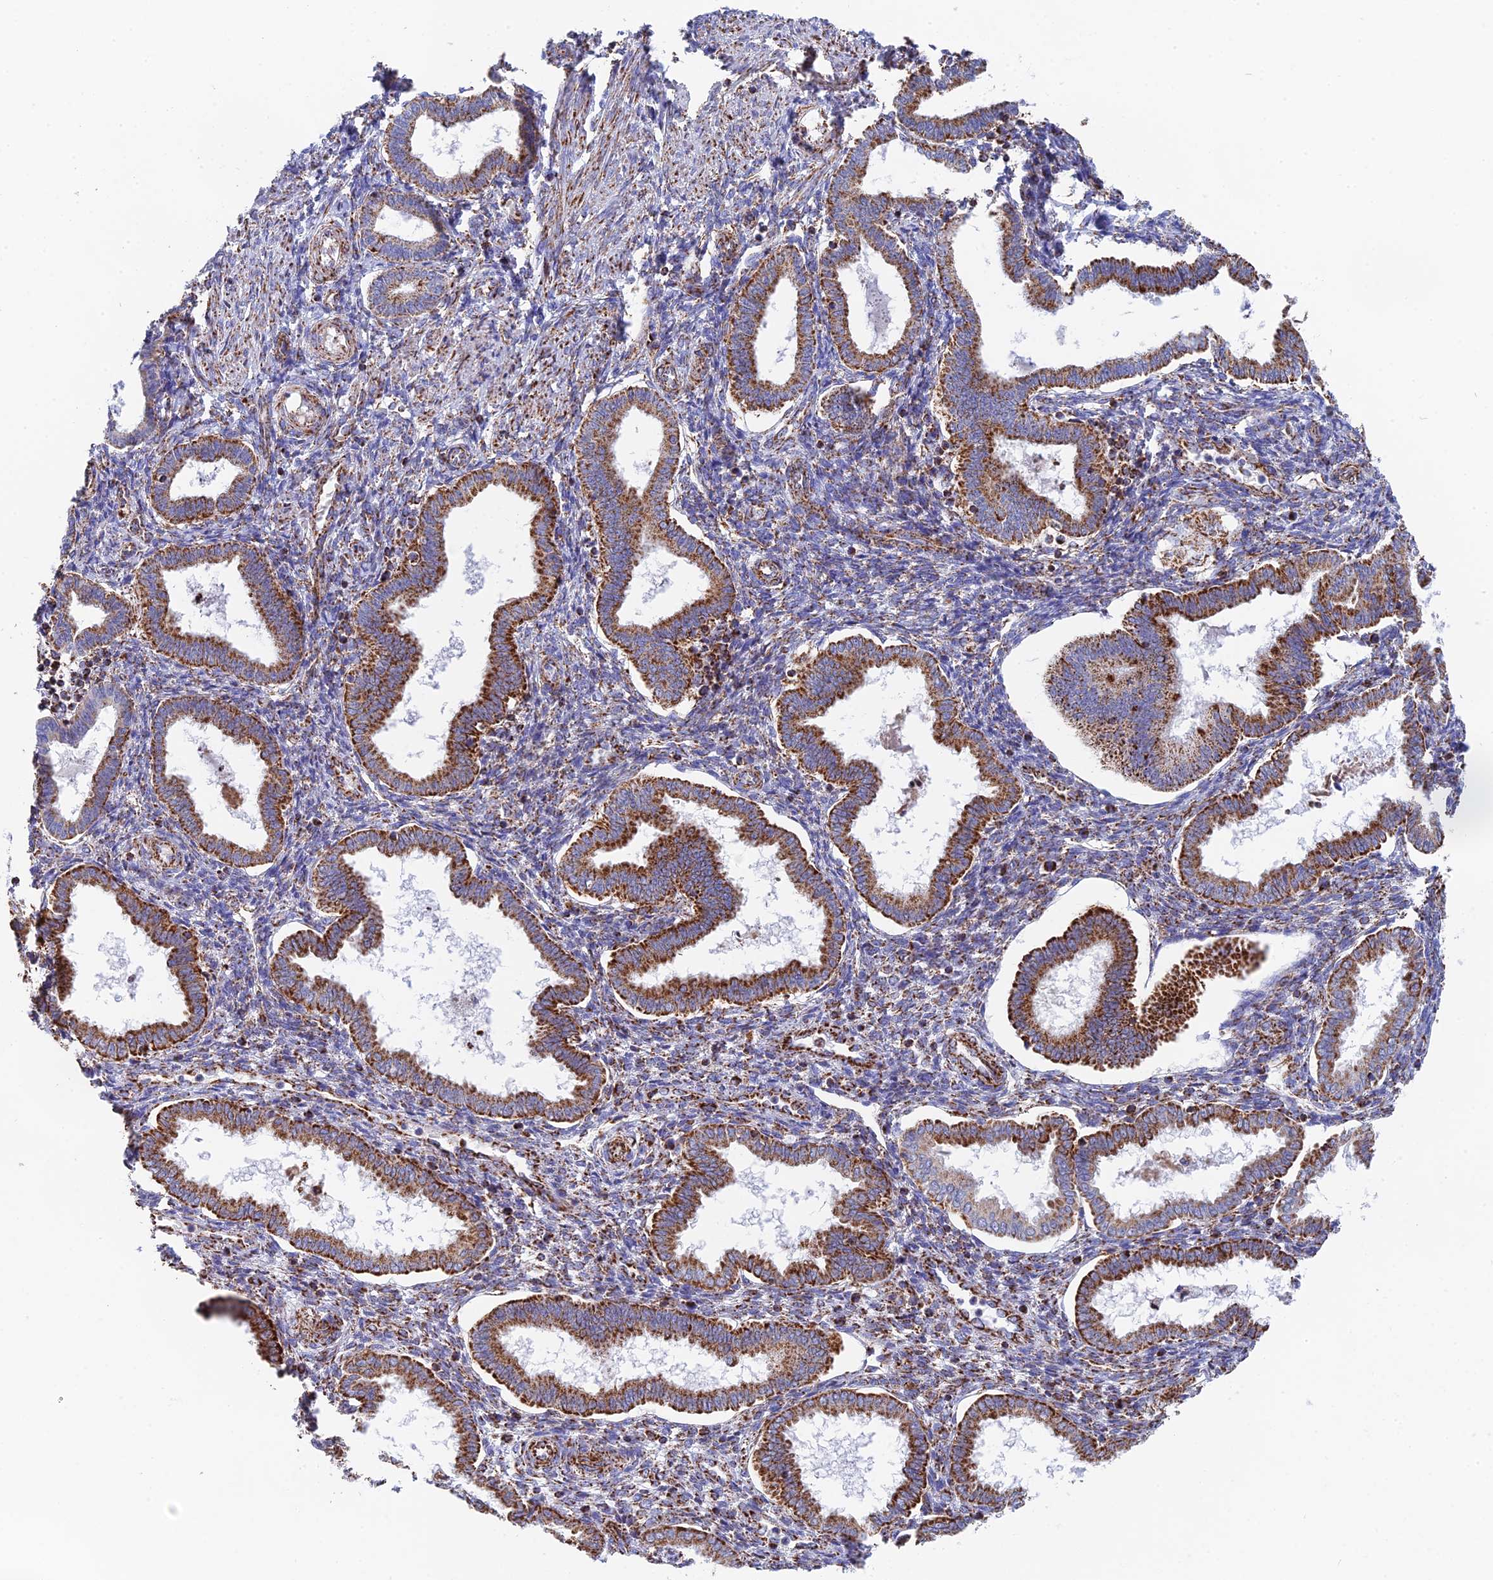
{"staining": {"intensity": "moderate", "quantity": "25%-75%", "location": "cytoplasmic/membranous"}, "tissue": "endometrium", "cell_type": "Cells in endometrial stroma", "image_type": "normal", "snomed": [{"axis": "morphology", "description": "Normal tissue, NOS"}, {"axis": "topography", "description": "Endometrium"}], "caption": "Protein analysis of normal endometrium exhibits moderate cytoplasmic/membranous expression in about 25%-75% of cells in endometrial stroma.", "gene": "NDUFA5", "patient": {"sex": "female", "age": 24}}